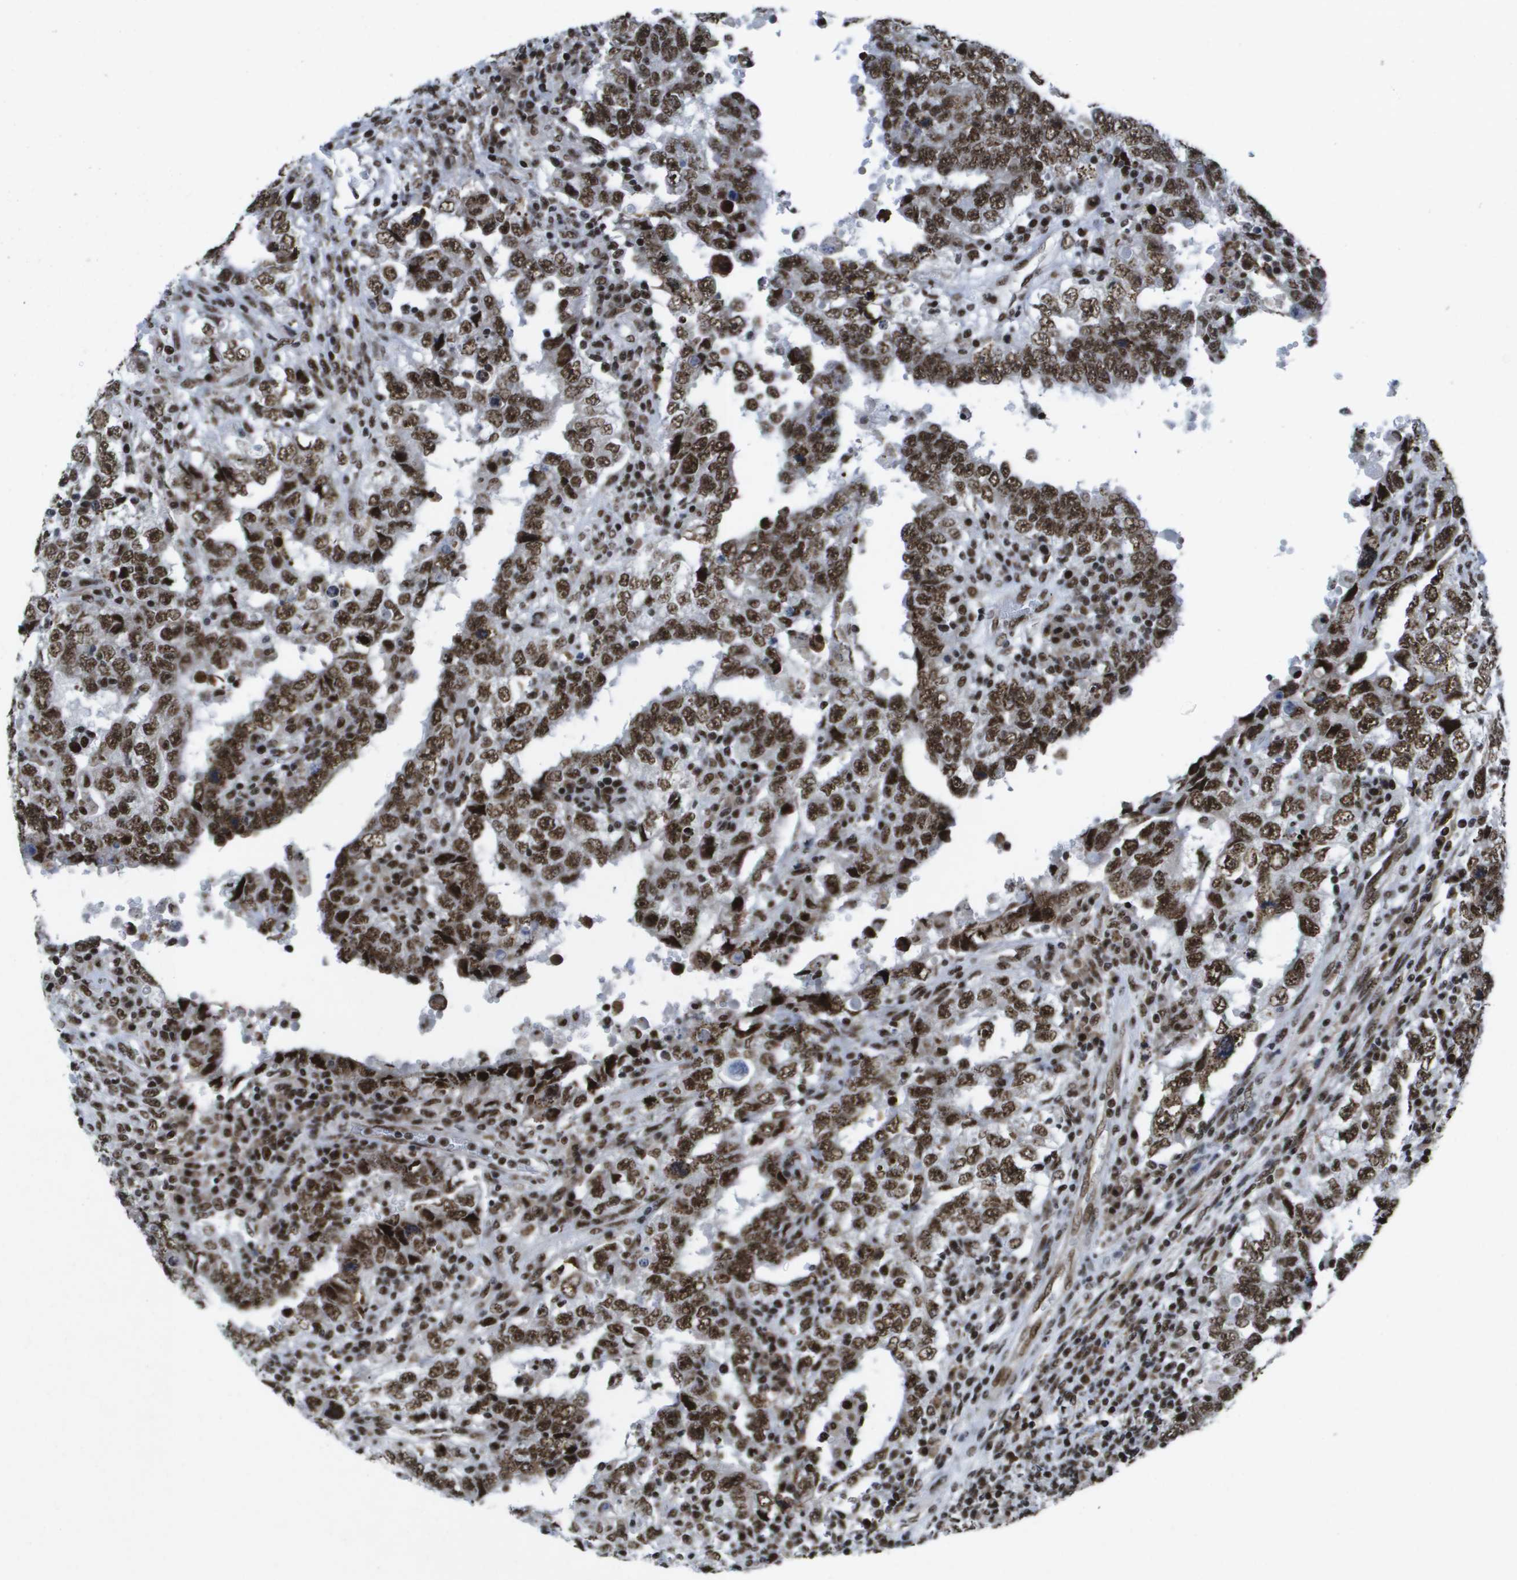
{"staining": {"intensity": "strong", "quantity": ">75%", "location": "nuclear"}, "tissue": "testis cancer", "cell_type": "Tumor cells", "image_type": "cancer", "snomed": [{"axis": "morphology", "description": "Carcinoma, Embryonal, NOS"}, {"axis": "topography", "description": "Testis"}], "caption": "Protein expression analysis of embryonal carcinoma (testis) shows strong nuclear expression in approximately >75% of tumor cells.", "gene": "NSRP1", "patient": {"sex": "male", "age": 26}}